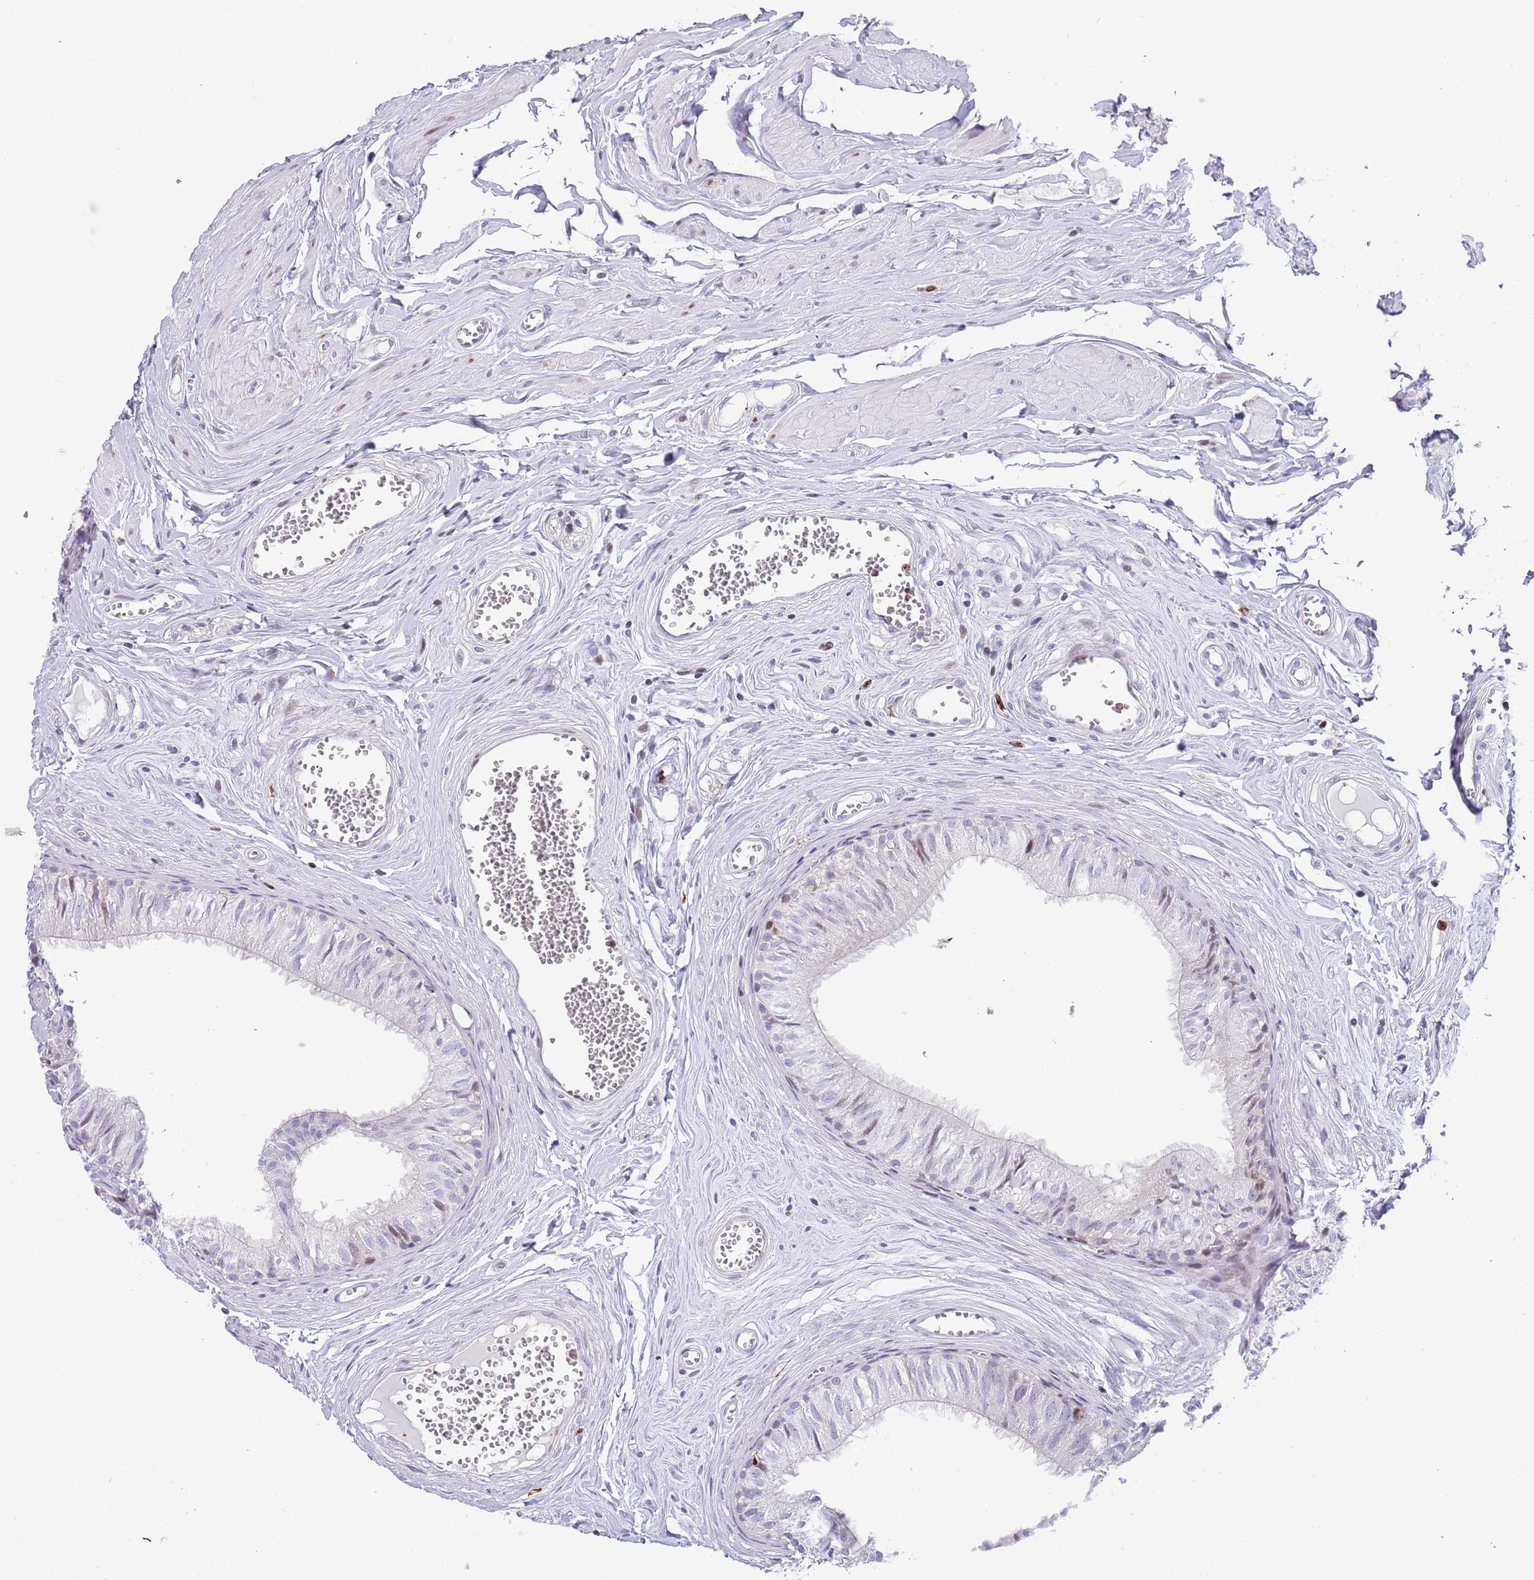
{"staining": {"intensity": "negative", "quantity": "none", "location": "none"}, "tissue": "epididymis", "cell_type": "Glandular cells", "image_type": "normal", "snomed": [{"axis": "morphology", "description": "Normal tissue, NOS"}, {"axis": "topography", "description": "Epididymis"}], "caption": "IHC histopathology image of unremarkable epididymis: epididymis stained with DAB (3,3'-diaminobenzidine) displays no significant protein staining in glandular cells. The staining is performed using DAB brown chromogen with nuclei counter-stained in using hematoxylin.", "gene": "ANO8", "patient": {"sex": "male", "age": 36}}